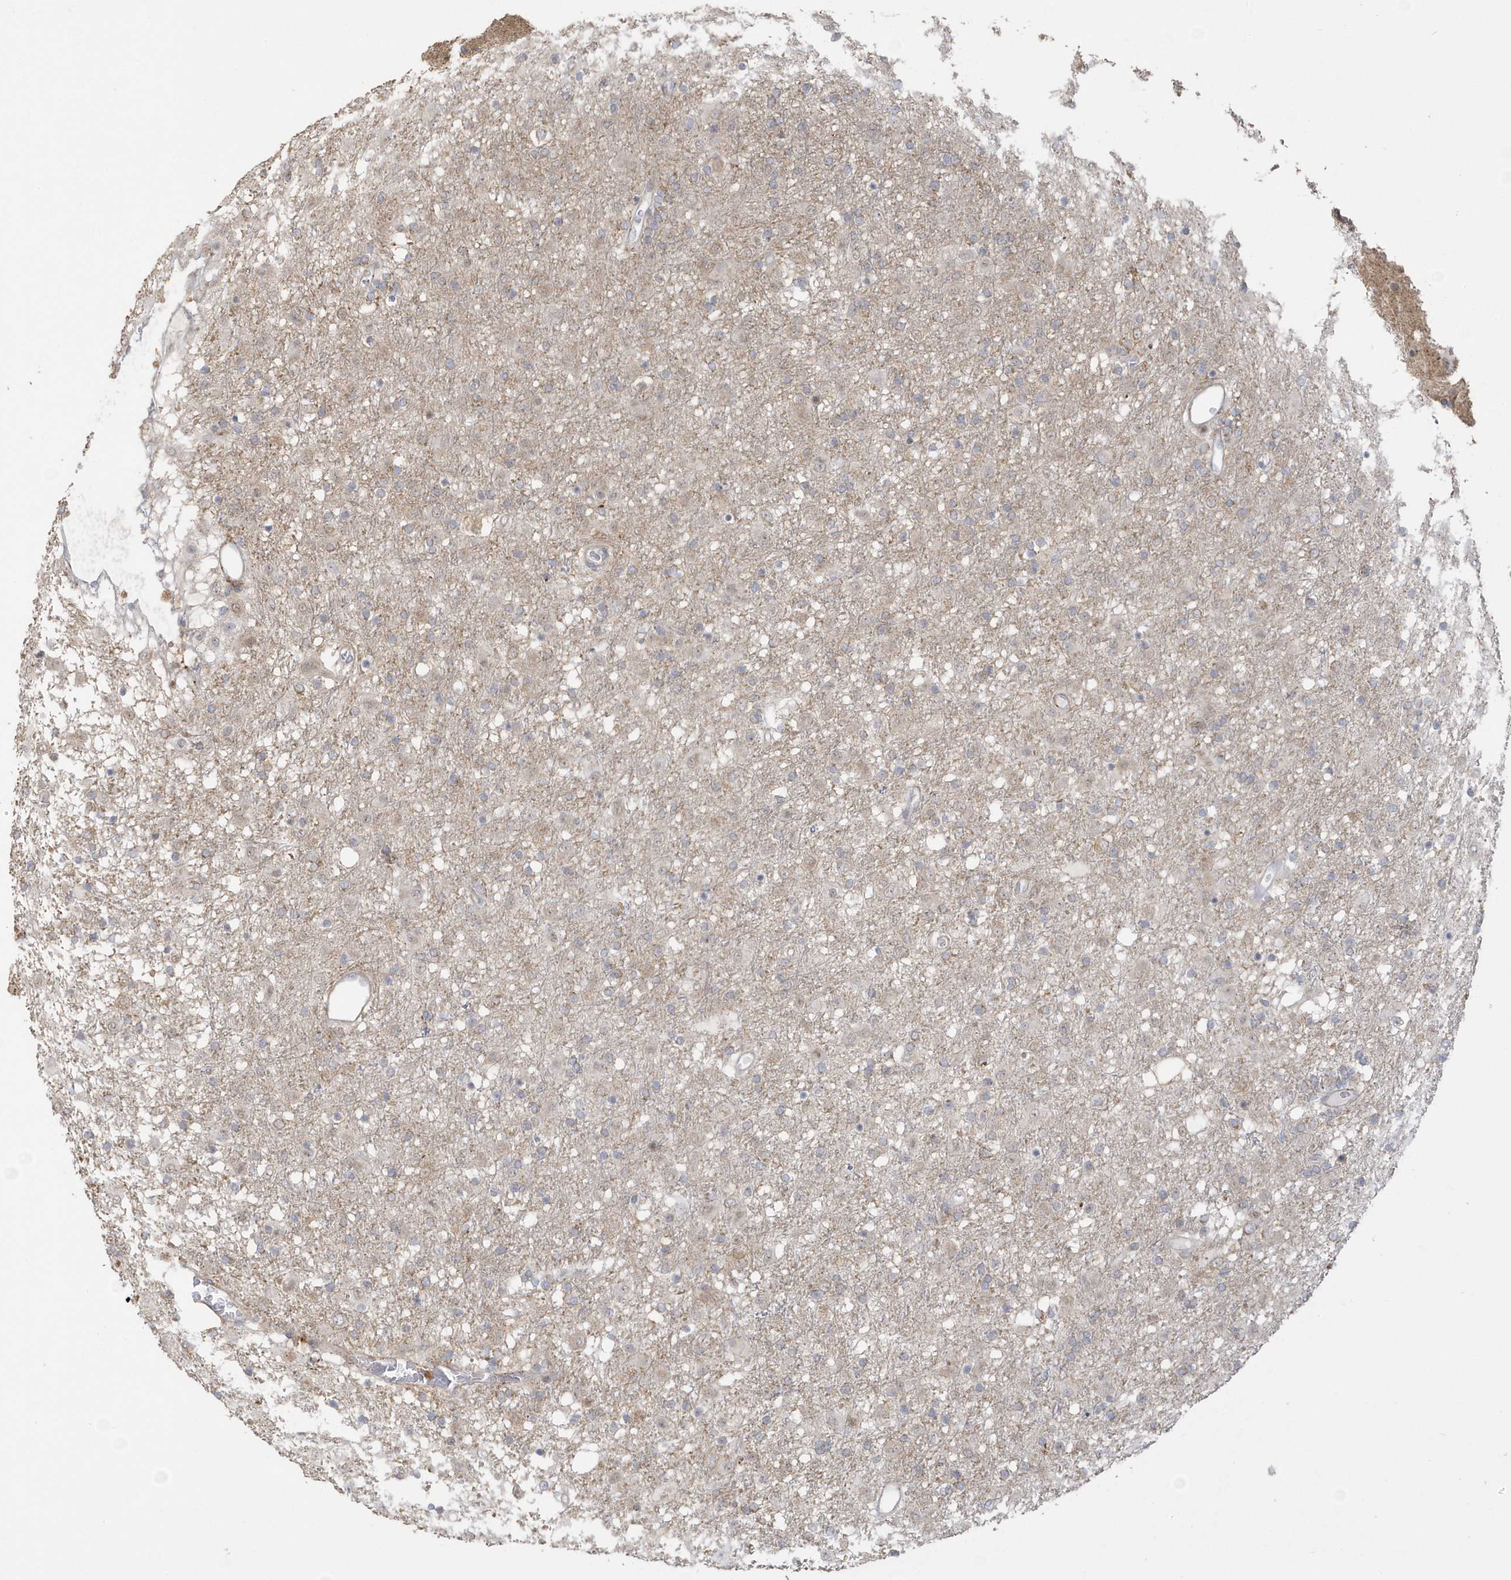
{"staining": {"intensity": "negative", "quantity": "none", "location": "none"}, "tissue": "glioma", "cell_type": "Tumor cells", "image_type": "cancer", "snomed": [{"axis": "morphology", "description": "Glioma, malignant, Low grade"}, {"axis": "topography", "description": "Brain"}], "caption": "This is an immunohistochemistry micrograph of glioma. There is no staining in tumor cells.", "gene": "NAF1", "patient": {"sex": "male", "age": 65}}